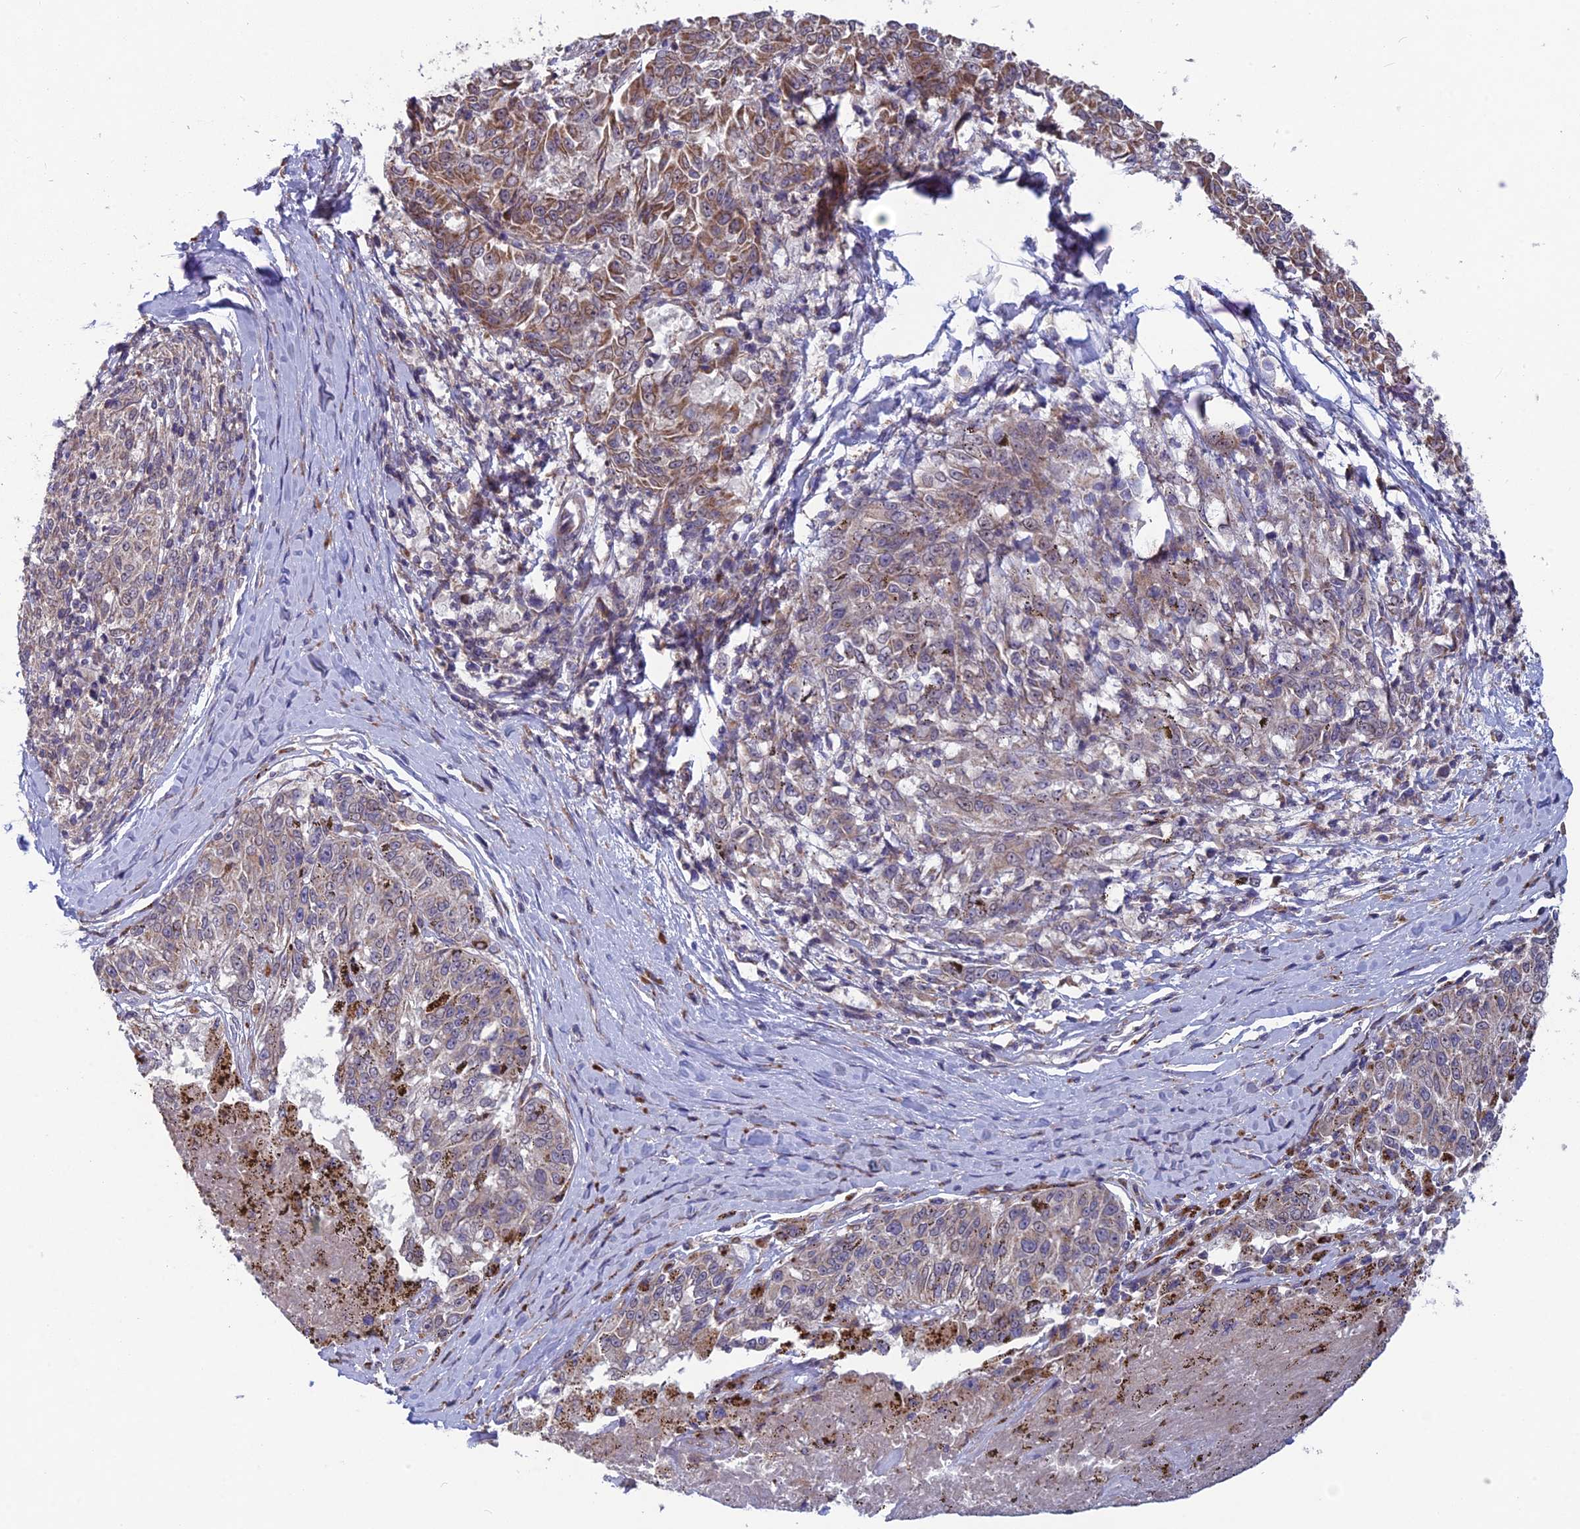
{"staining": {"intensity": "moderate", "quantity": "25%-75%", "location": "cytoplasmic/membranous"}, "tissue": "melanoma", "cell_type": "Tumor cells", "image_type": "cancer", "snomed": [{"axis": "morphology", "description": "Malignant melanoma, NOS"}, {"axis": "topography", "description": "Skin"}], "caption": "Immunohistochemical staining of malignant melanoma exhibits moderate cytoplasmic/membranous protein staining in approximately 25%-75% of tumor cells.", "gene": "BLTP2", "patient": {"sex": "female", "age": 72}}